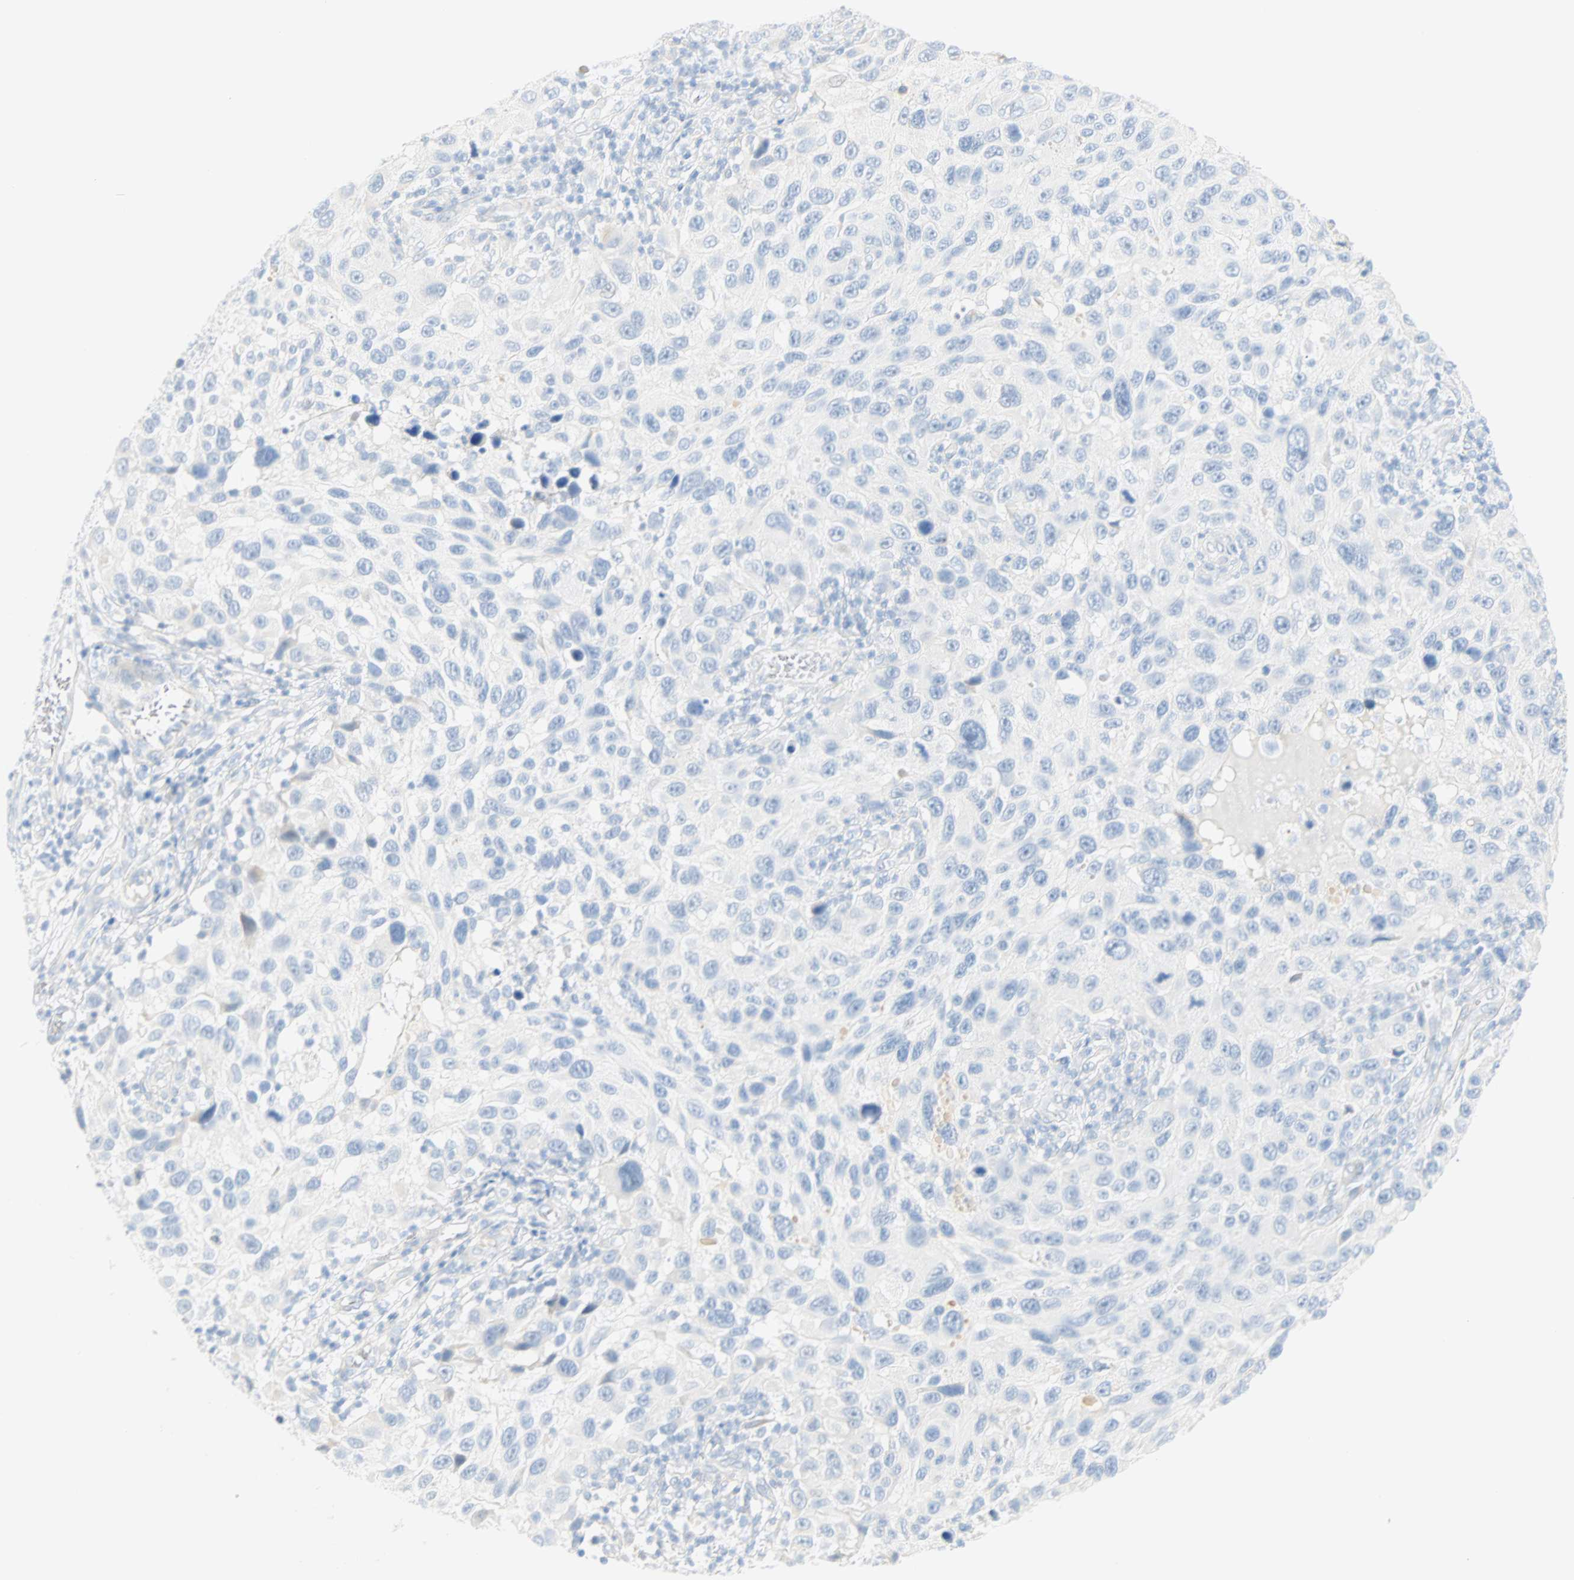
{"staining": {"intensity": "negative", "quantity": "none", "location": "none"}, "tissue": "melanoma", "cell_type": "Tumor cells", "image_type": "cancer", "snomed": [{"axis": "morphology", "description": "Malignant melanoma, NOS"}, {"axis": "topography", "description": "Skin"}], "caption": "There is no significant expression in tumor cells of malignant melanoma.", "gene": "SELENBP1", "patient": {"sex": "male", "age": 53}}